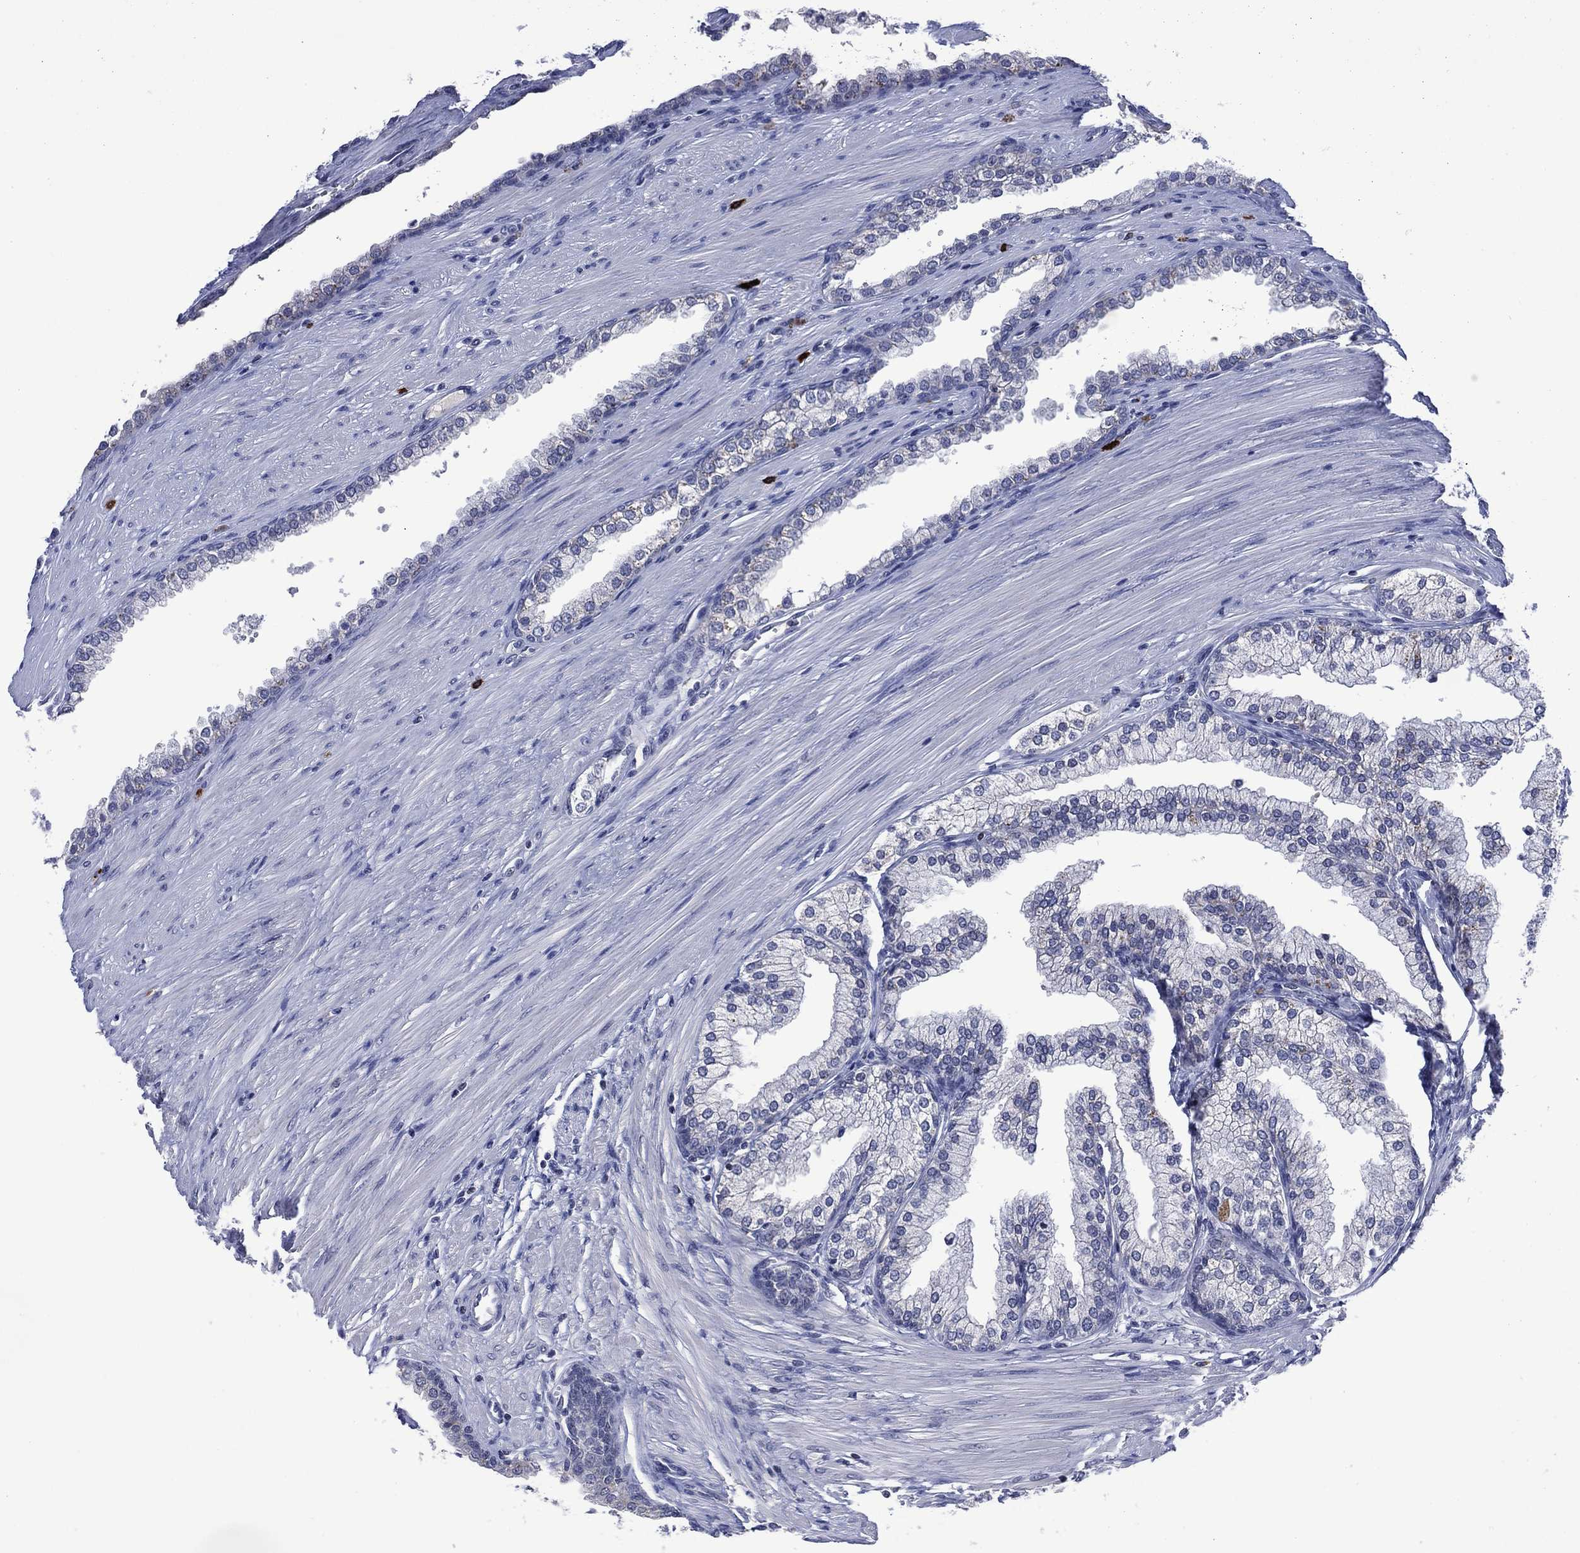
{"staining": {"intensity": "negative", "quantity": "none", "location": "none"}, "tissue": "prostate cancer", "cell_type": "Tumor cells", "image_type": "cancer", "snomed": [{"axis": "morphology", "description": "Adenocarcinoma, NOS"}, {"axis": "topography", "description": "Prostate"}], "caption": "DAB (3,3'-diaminobenzidine) immunohistochemical staining of human prostate cancer (adenocarcinoma) reveals no significant staining in tumor cells.", "gene": "USP26", "patient": {"sex": "male", "age": 67}}